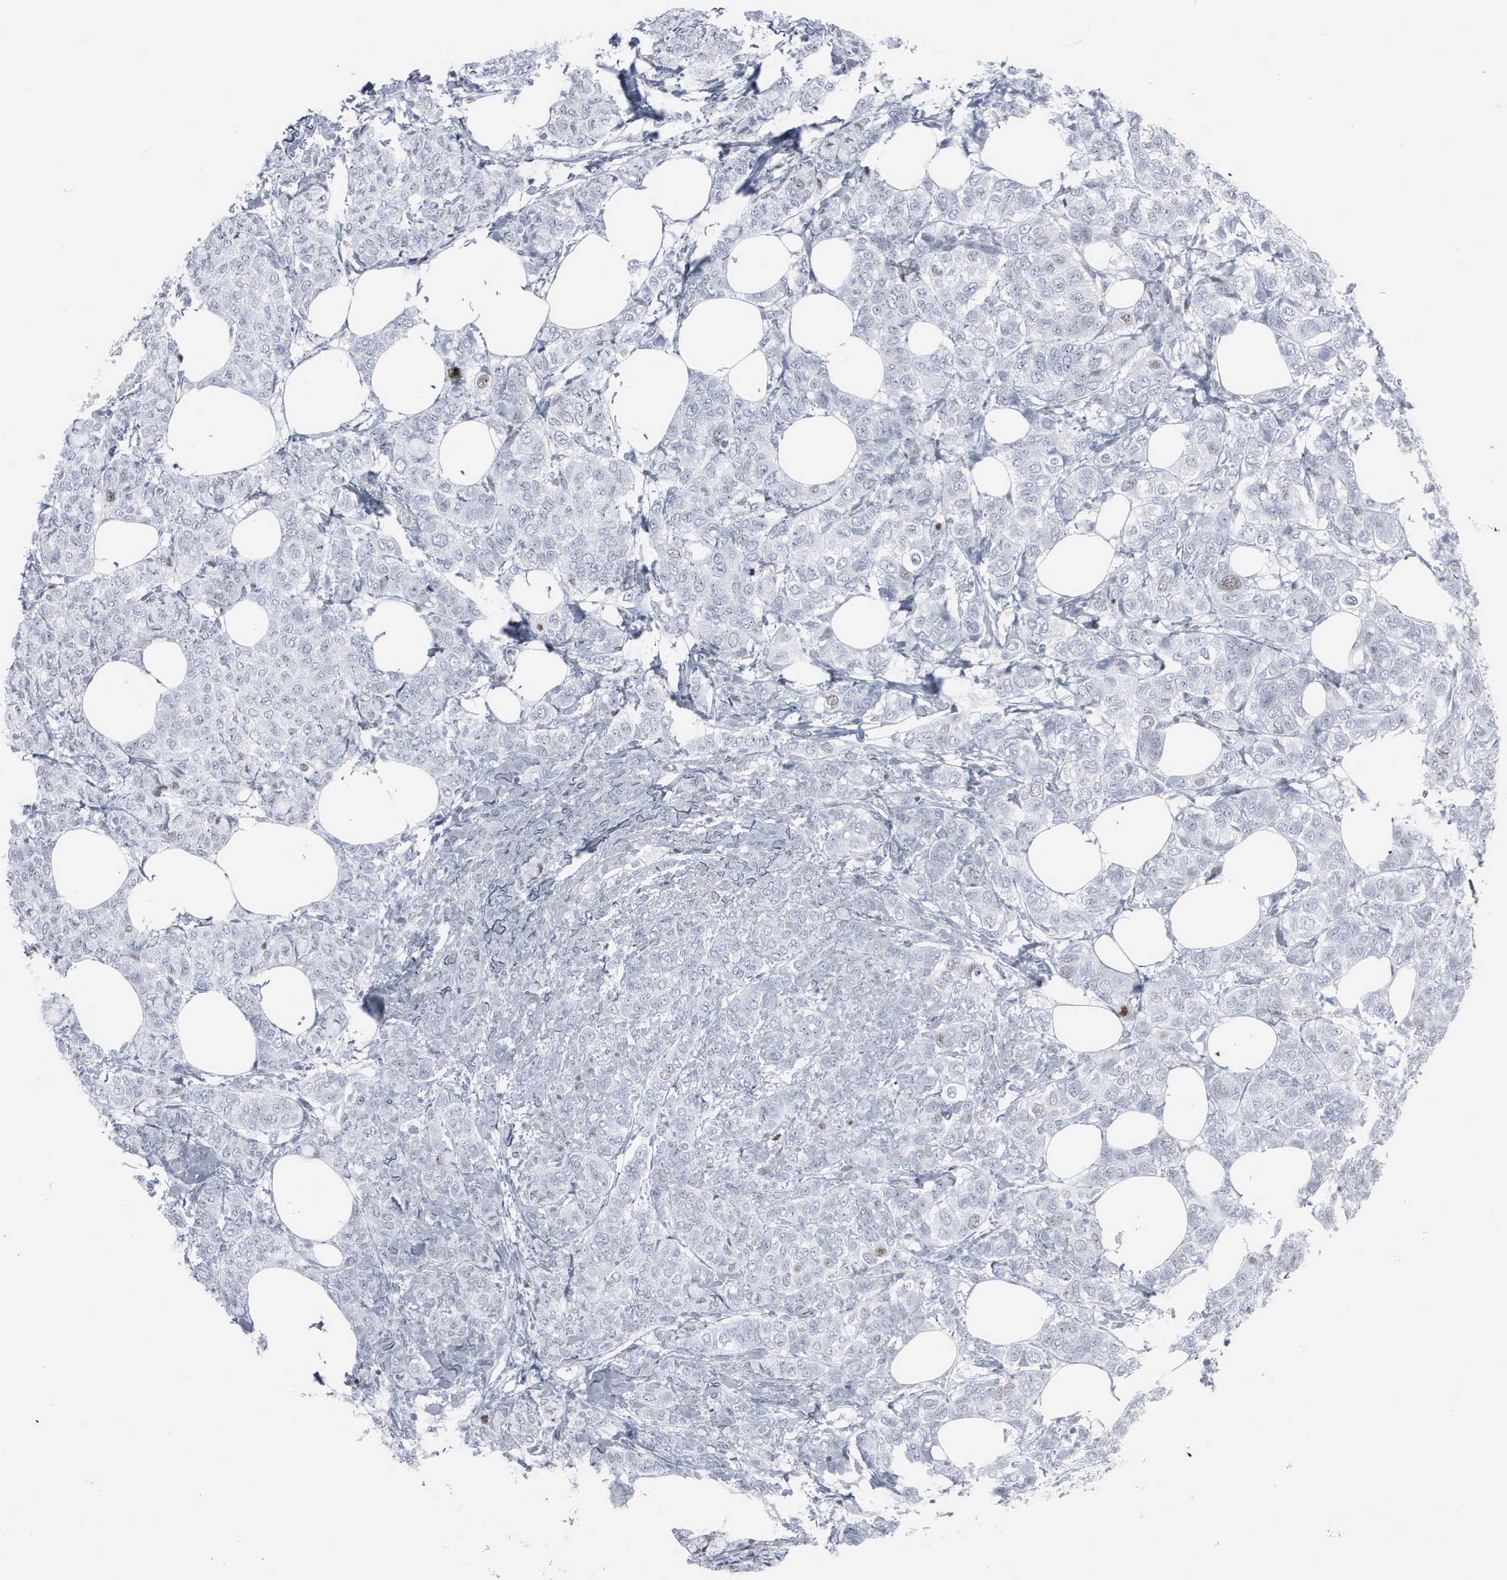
{"staining": {"intensity": "negative", "quantity": "none", "location": "none"}, "tissue": "breast cancer", "cell_type": "Tumor cells", "image_type": "cancer", "snomed": [{"axis": "morphology", "description": "Lobular carcinoma"}, {"axis": "topography", "description": "Breast"}], "caption": "High magnification brightfield microscopy of lobular carcinoma (breast) stained with DAB (brown) and counterstained with hematoxylin (blue): tumor cells show no significant expression.", "gene": "CCND3", "patient": {"sex": "female", "age": 60}}